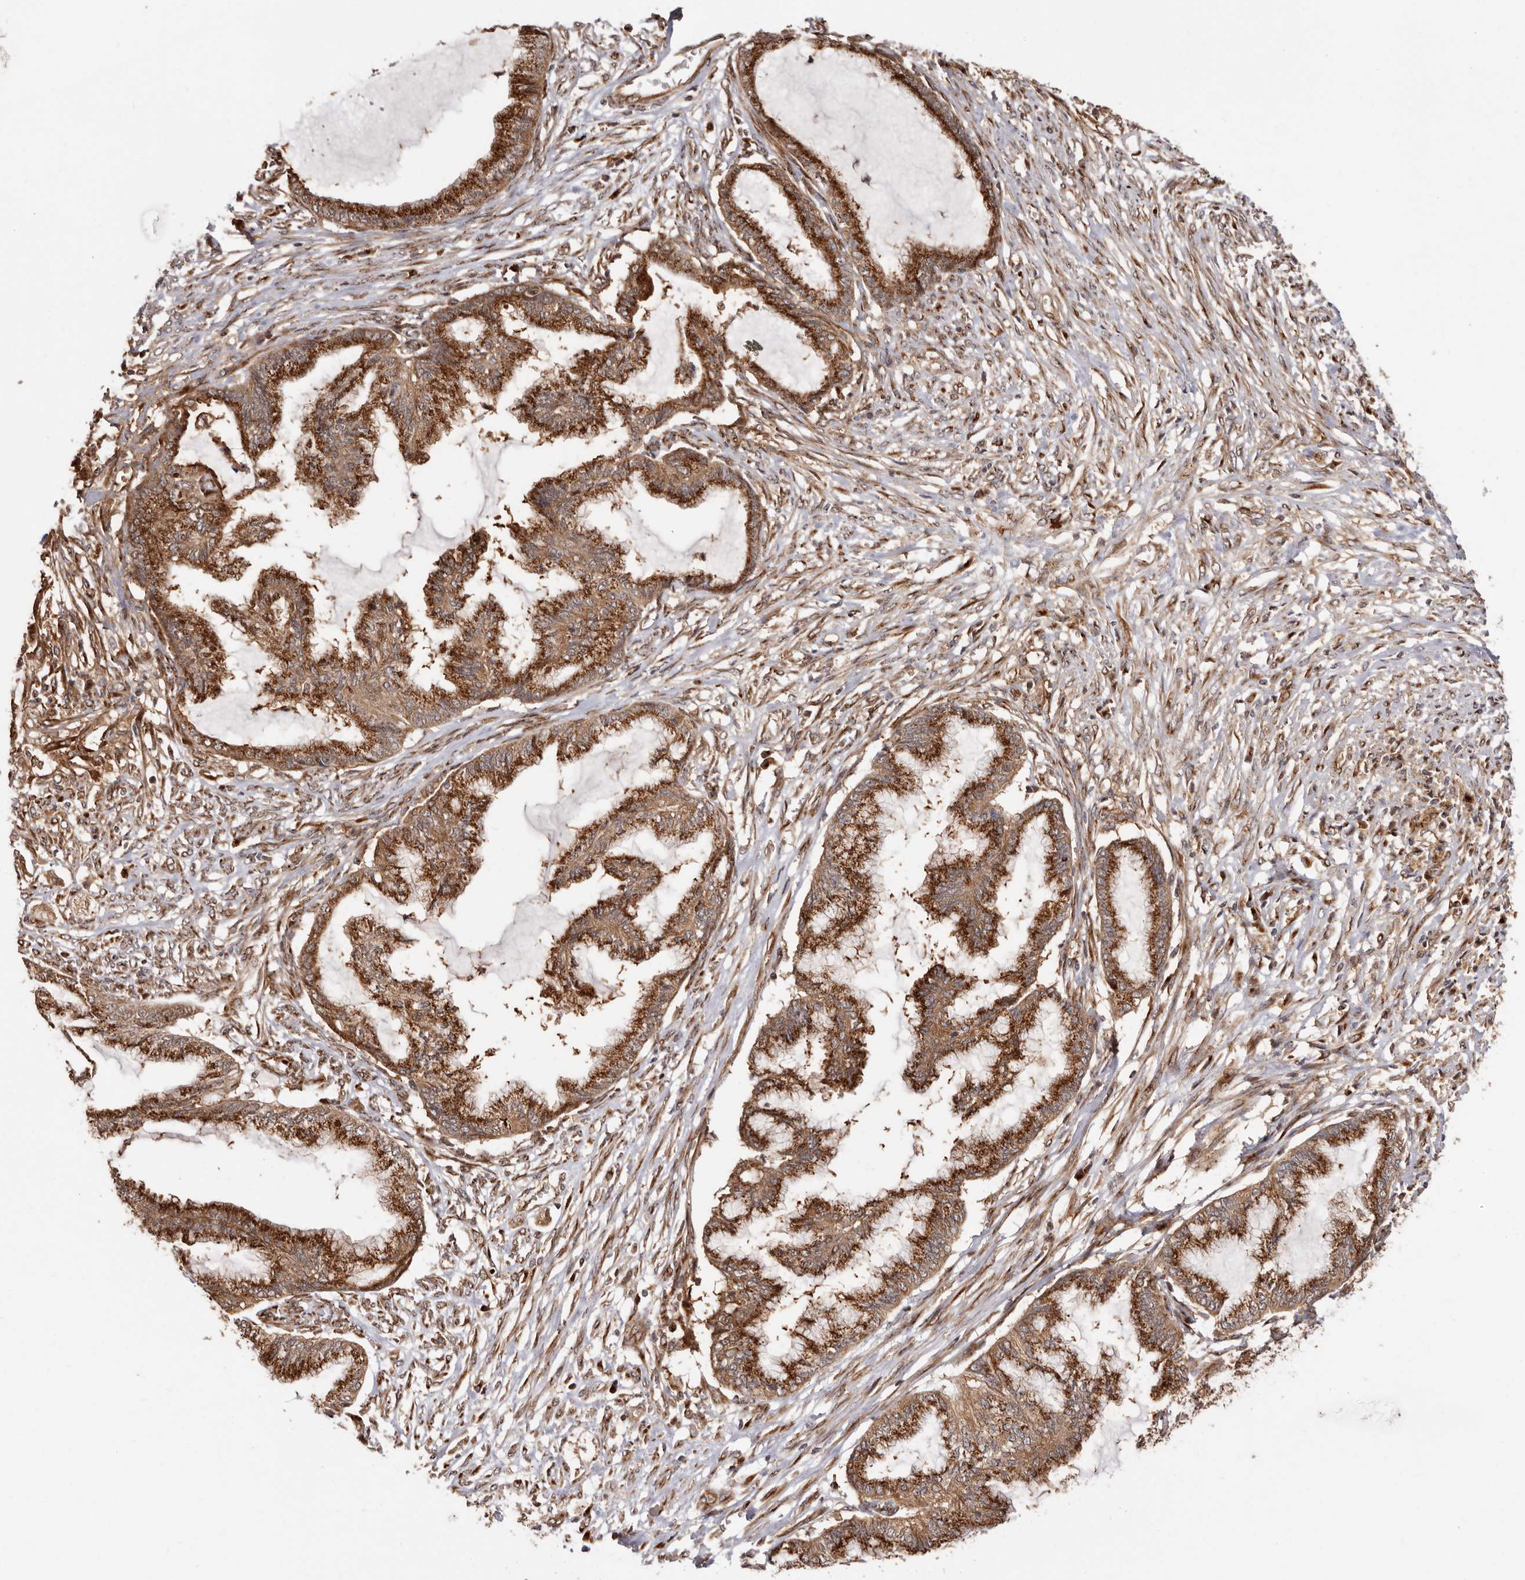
{"staining": {"intensity": "strong", "quantity": ">75%", "location": "cytoplasmic/membranous"}, "tissue": "endometrial cancer", "cell_type": "Tumor cells", "image_type": "cancer", "snomed": [{"axis": "morphology", "description": "Adenocarcinoma, NOS"}, {"axis": "topography", "description": "Endometrium"}], "caption": "The histopathology image reveals staining of endometrial adenocarcinoma, revealing strong cytoplasmic/membranous protein expression (brown color) within tumor cells. Immunohistochemistry stains the protein in brown and the nuclei are stained blue.", "gene": "GPR27", "patient": {"sex": "female", "age": 86}}